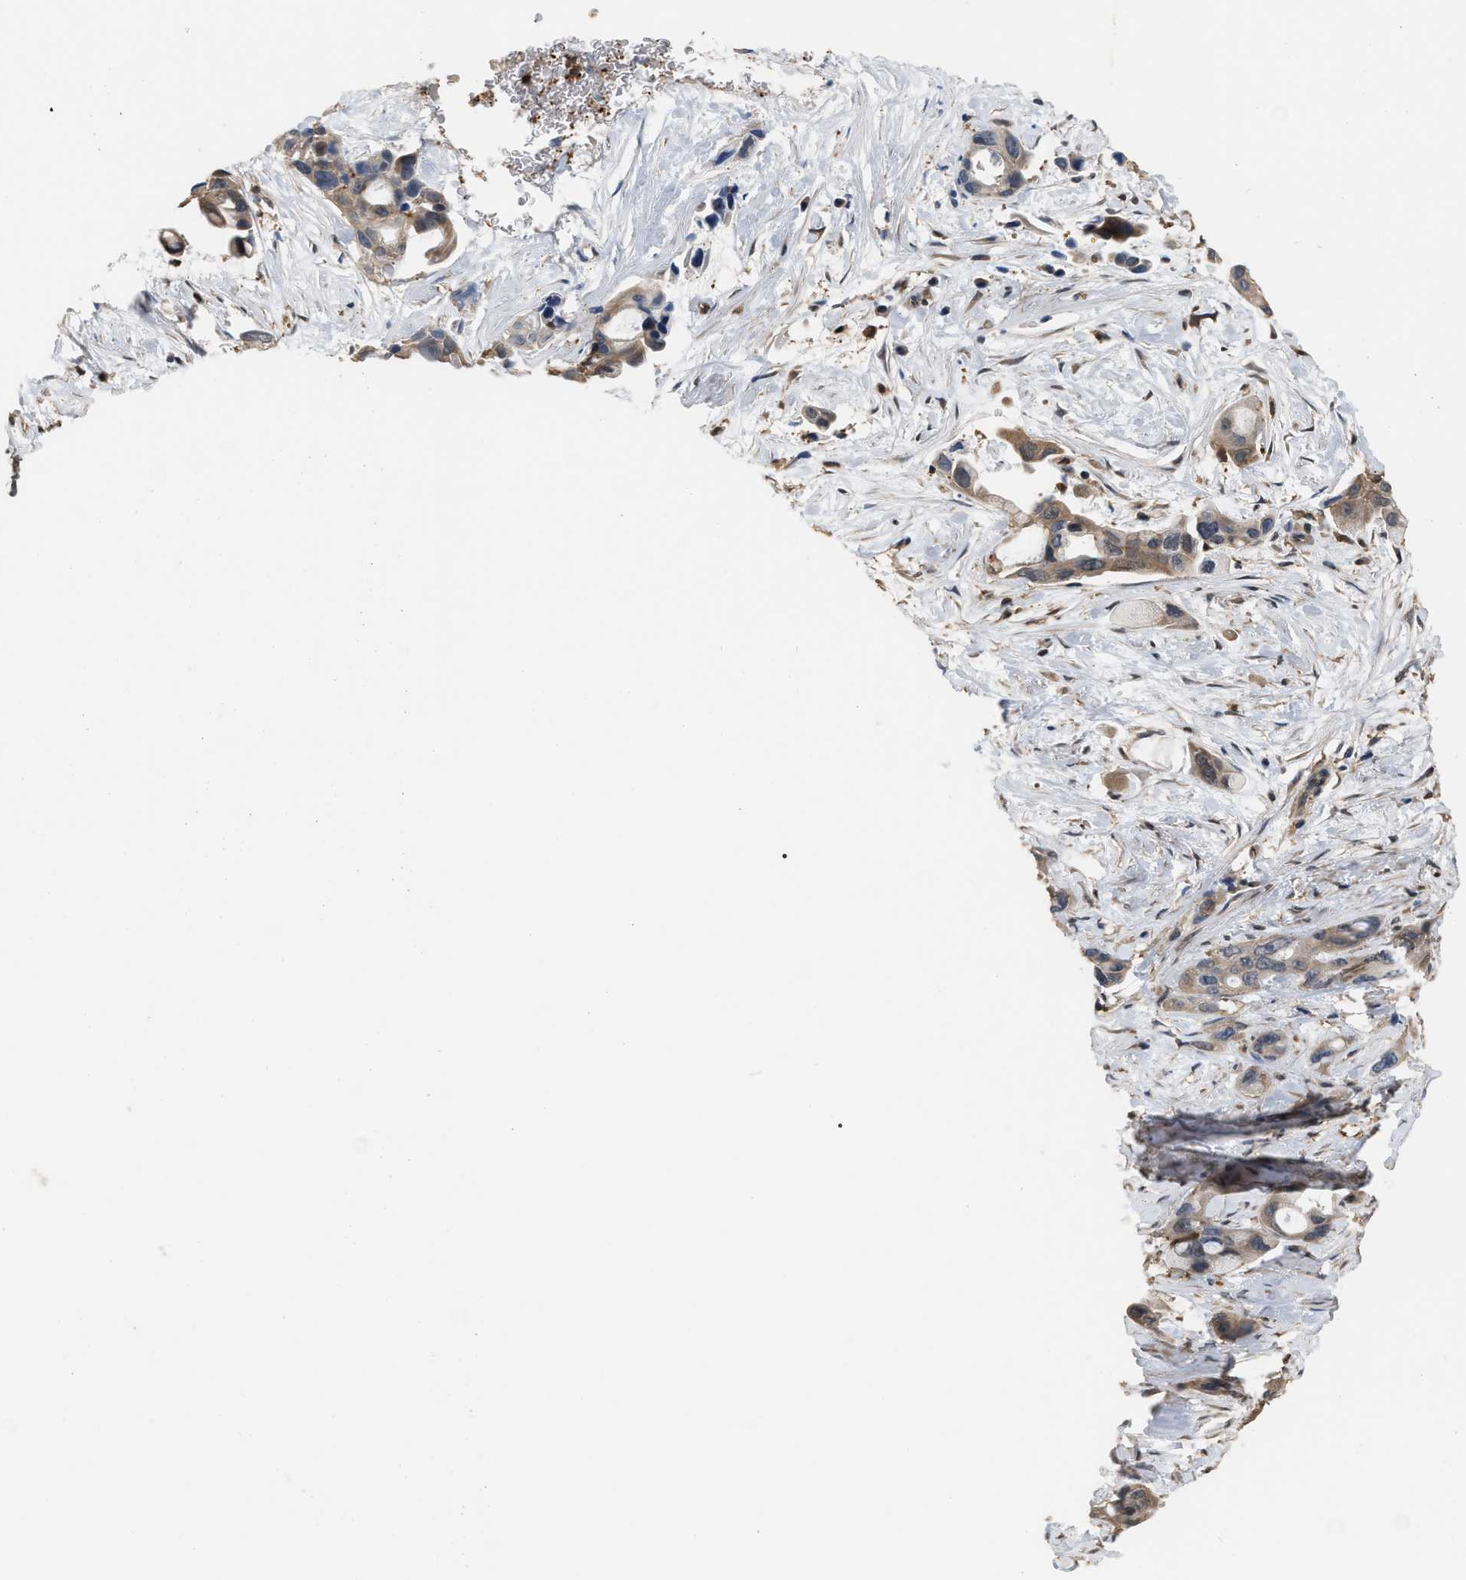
{"staining": {"intensity": "moderate", "quantity": ">75%", "location": "cytoplasmic/membranous"}, "tissue": "pancreatic cancer", "cell_type": "Tumor cells", "image_type": "cancer", "snomed": [{"axis": "morphology", "description": "Adenocarcinoma, NOS"}, {"axis": "topography", "description": "Pancreas"}], "caption": "Brown immunohistochemical staining in pancreatic cancer exhibits moderate cytoplasmic/membranous positivity in about >75% of tumor cells.", "gene": "MTPN", "patient": {"sex": "male", "age": 53}}